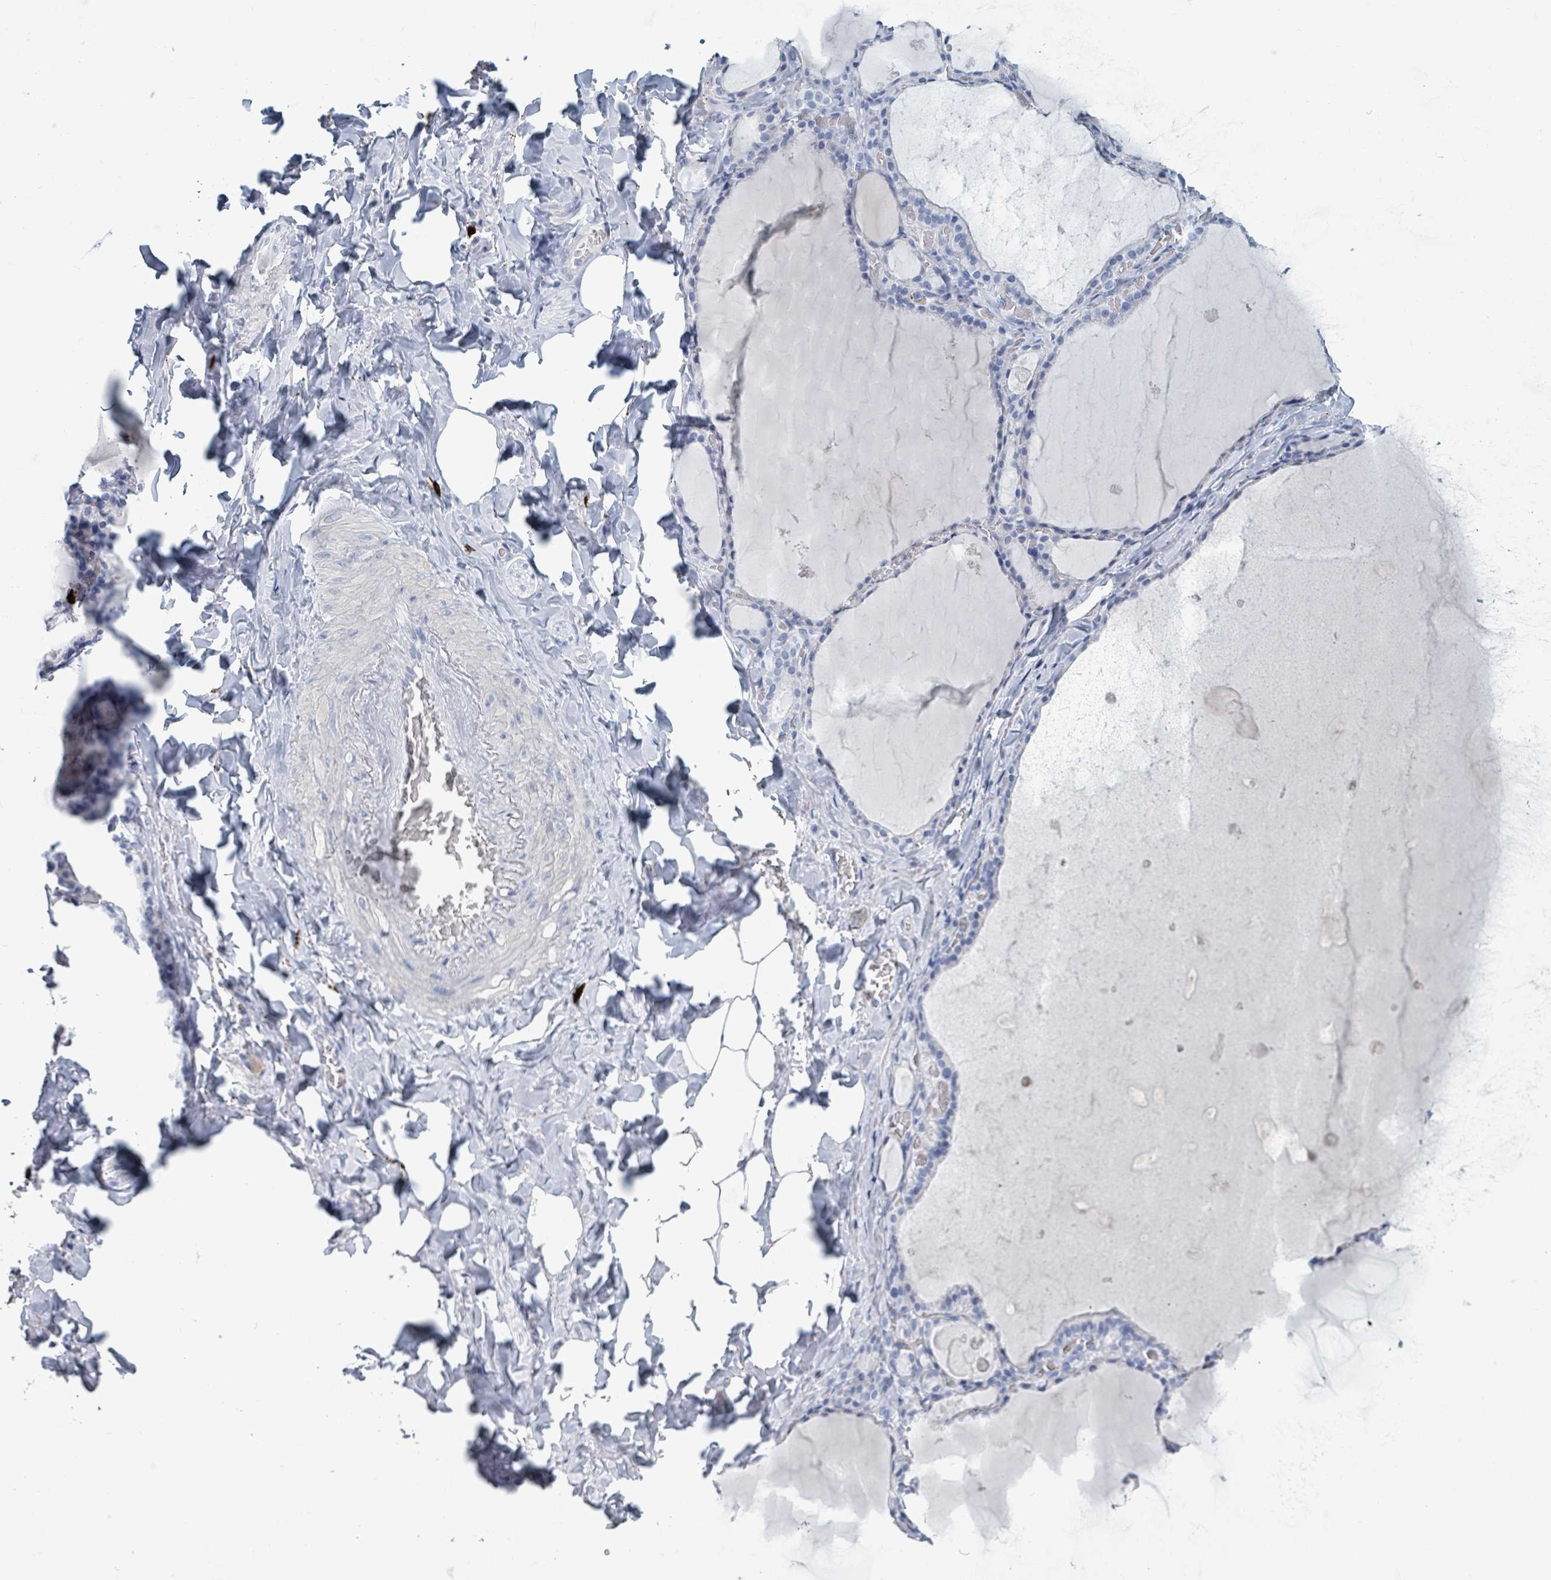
{"staining": {"intensity": "negative", "quantity": "none", "location": "none"}, "tissue": "thyroid gland", "cell_type": "Glandular cells", "image_type": "normal", "snomed": [{"axis": "morphology", "description": "Normal tissue, NOS"}, {"axis": "topography", "description": "Thyroid gland"}], "caption": "Protein analysis of normal thyroid gland reveals no significant expression in glandular cells. (Brightfield microscopy of DAB (3,3'-diaminobenzidine) immunohistochemistry at high magnification).", "gene": "VPS13D", "patient": {"sex": "male", "age": 56}}